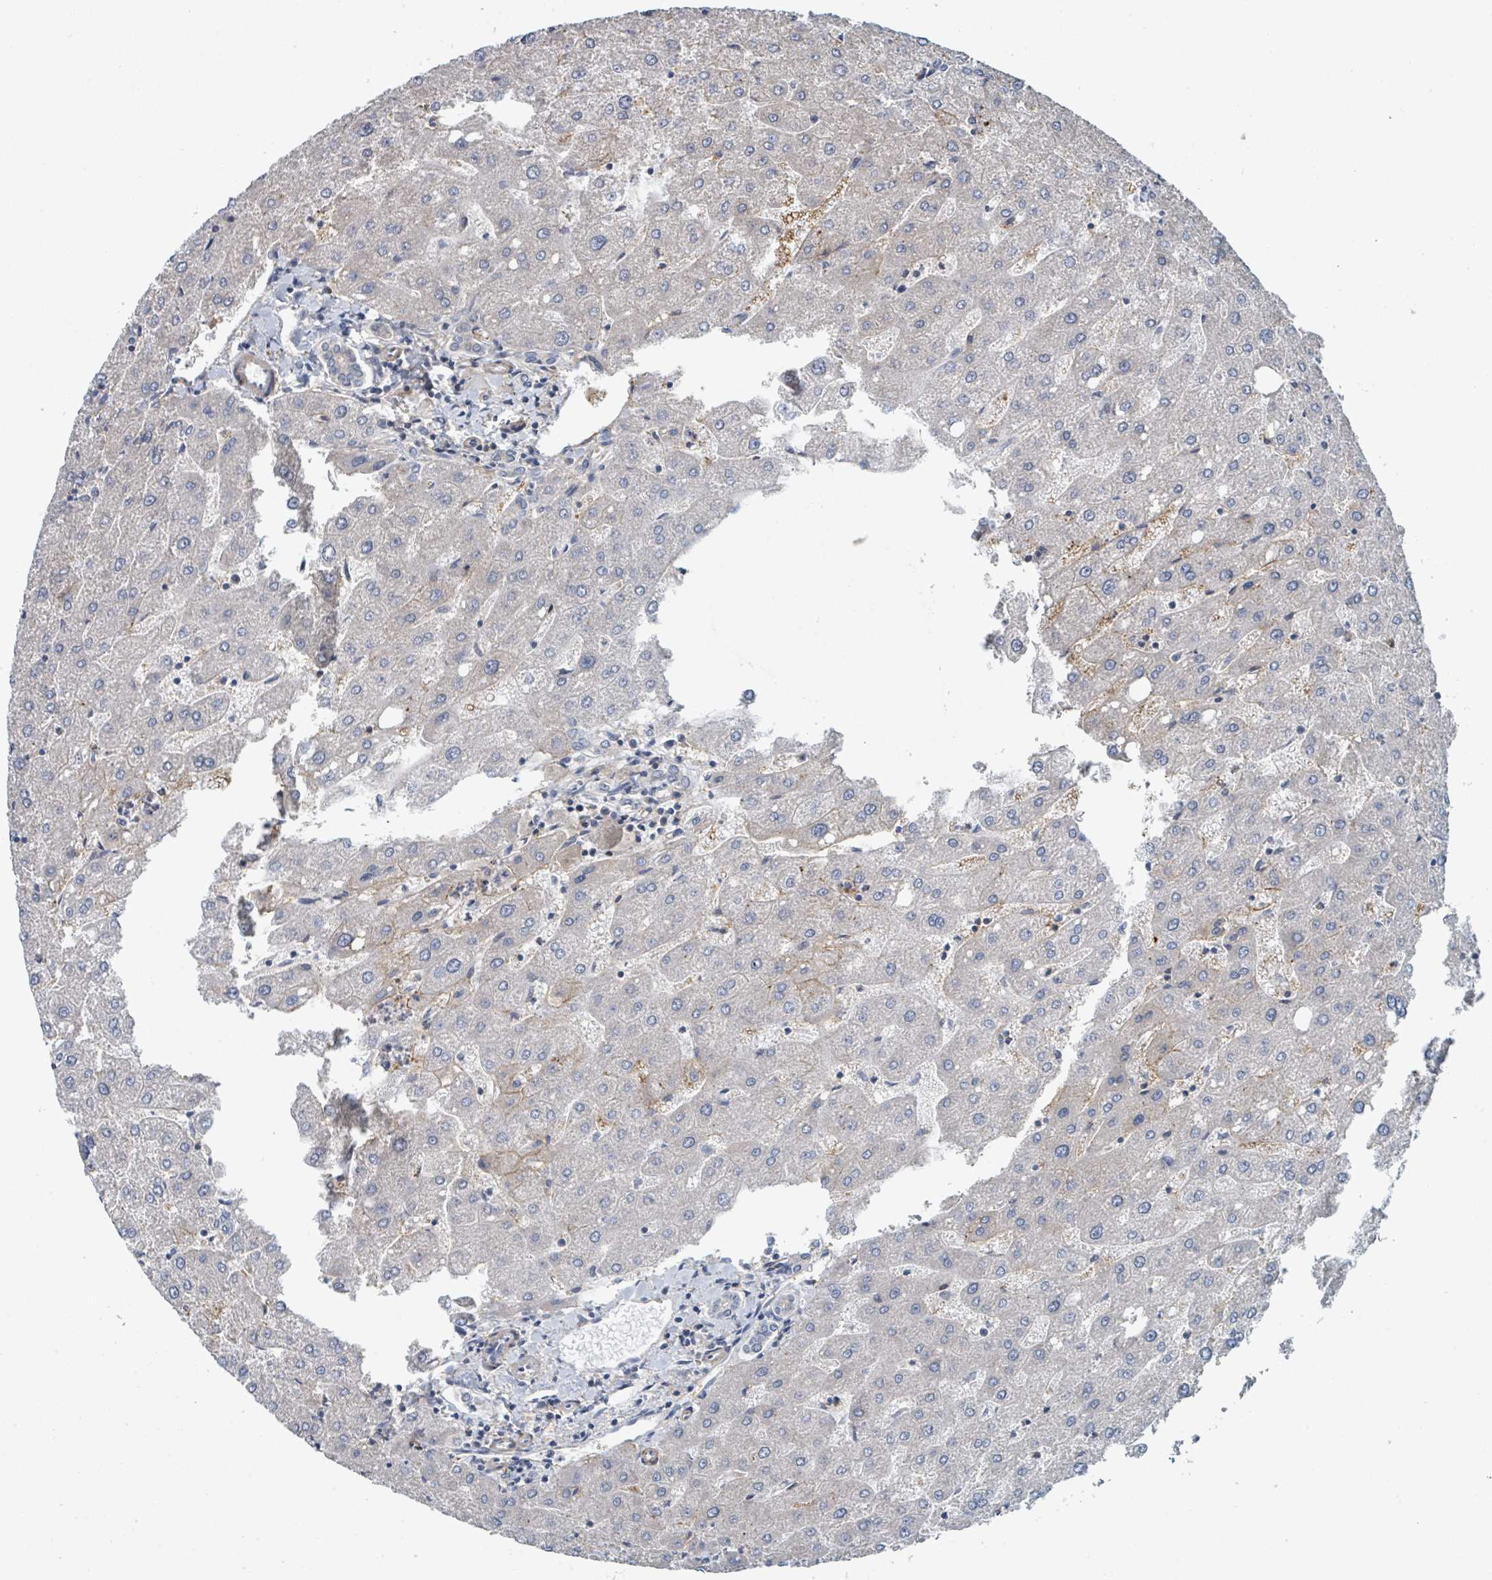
{"staining": {"intensity": "negative", "quantity": "none", "location": "none"}, "tissue": "liver", "cell_type": "Cholangiocytes", "image_type": "normal", "snomed": [{"axis": "morphology", "description": "Normal tissue, NOS"}, {"axis": "topography", "description": "Liver"}], "caption": "IHC photomicrograph of benign liver: liver stained with DAB demonstrates no significant protein staining in cholangiocytes.", "gene": "LRRC42", "patient": {"sex": "male", "age": 67}}